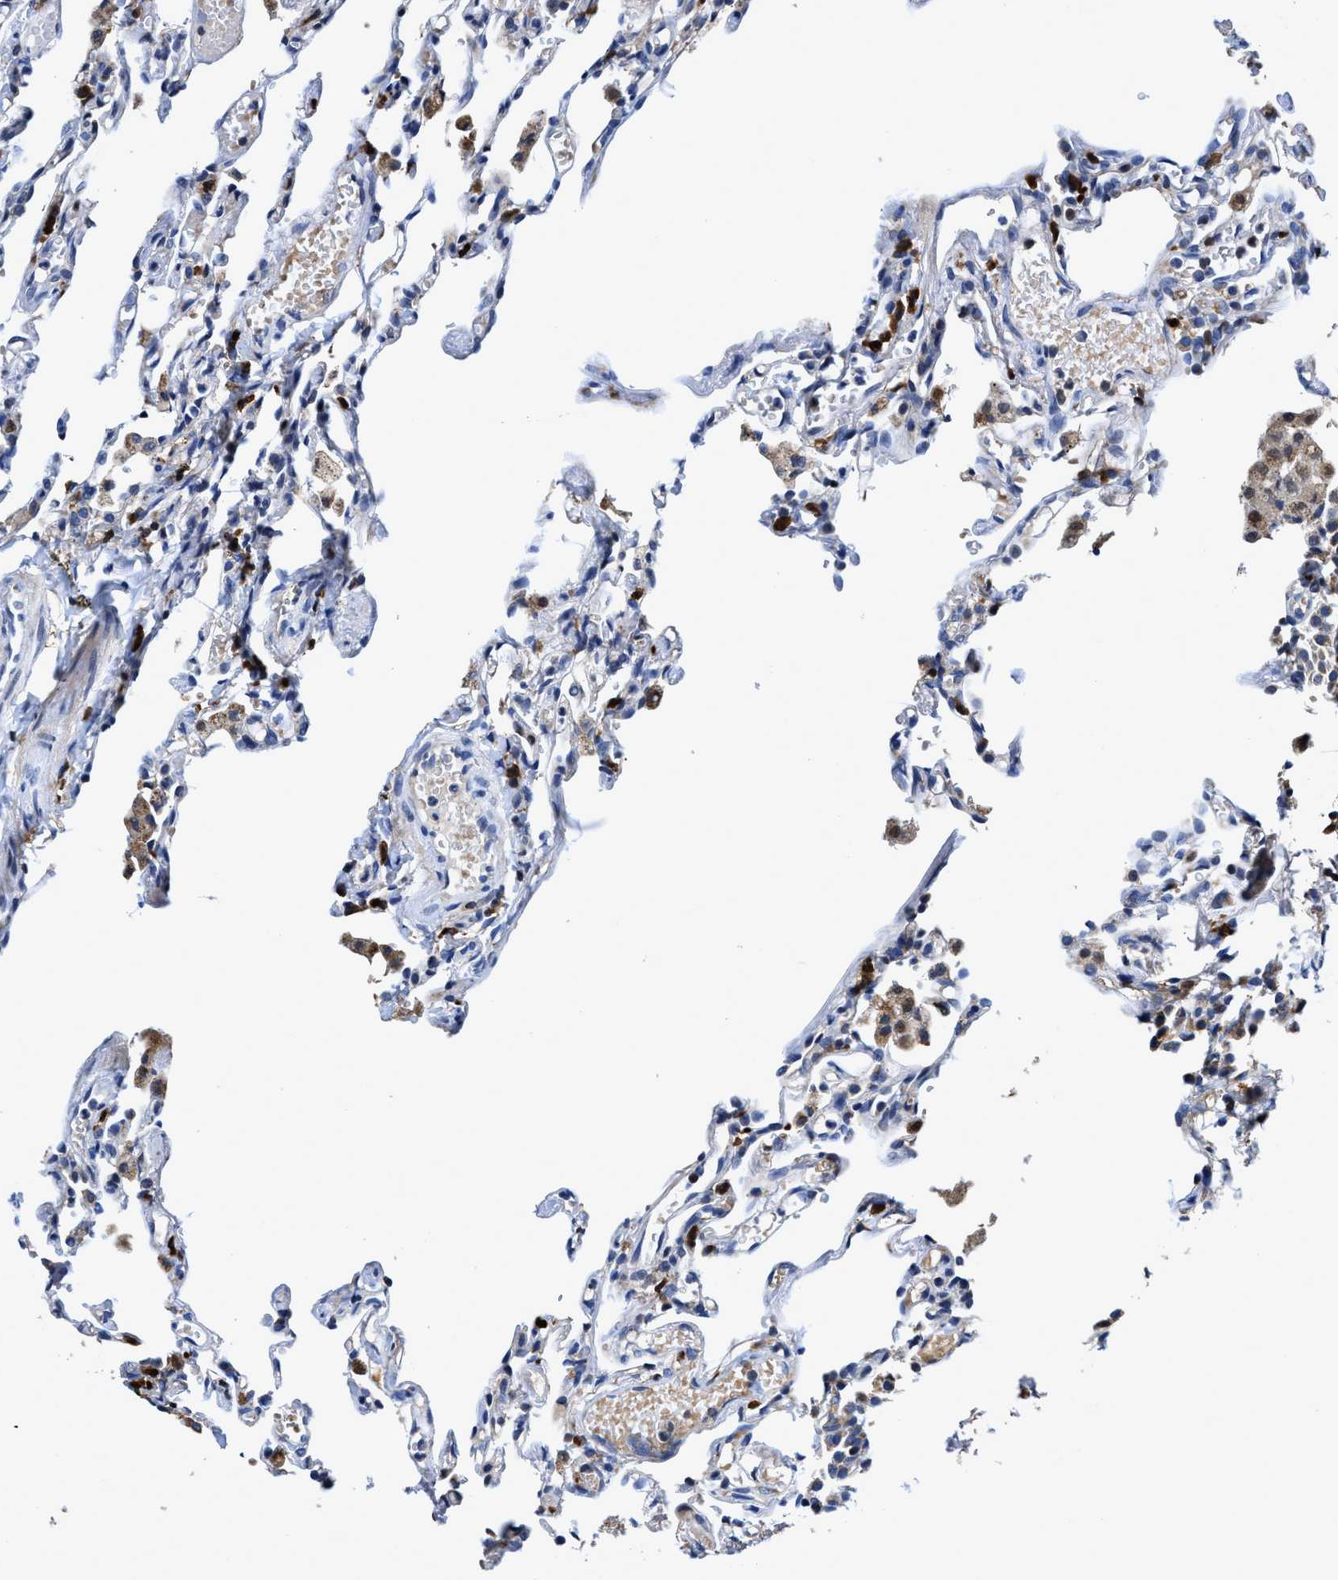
{"staining": {"intensity": "moderate", "quantity": "<25%", "location": "cytoplasmic/membranous"}, "tissue": "lung", "cell_type": "Alveolar cells", "image_type": "normal", "snomed": [{"axis": "morphology", "description": "Normal tissue, NOS"}, {"axis": "topography", "description": "Lung"}], "caption": "A photomicrograph of human lung stained for a protein demonstrates moderate cytoplasmic/membranous brown staining in alveolar cells. Nuclei are stained in blue.", "gene": "RGS10", "patient": {"sex": "male", "age": 21}}